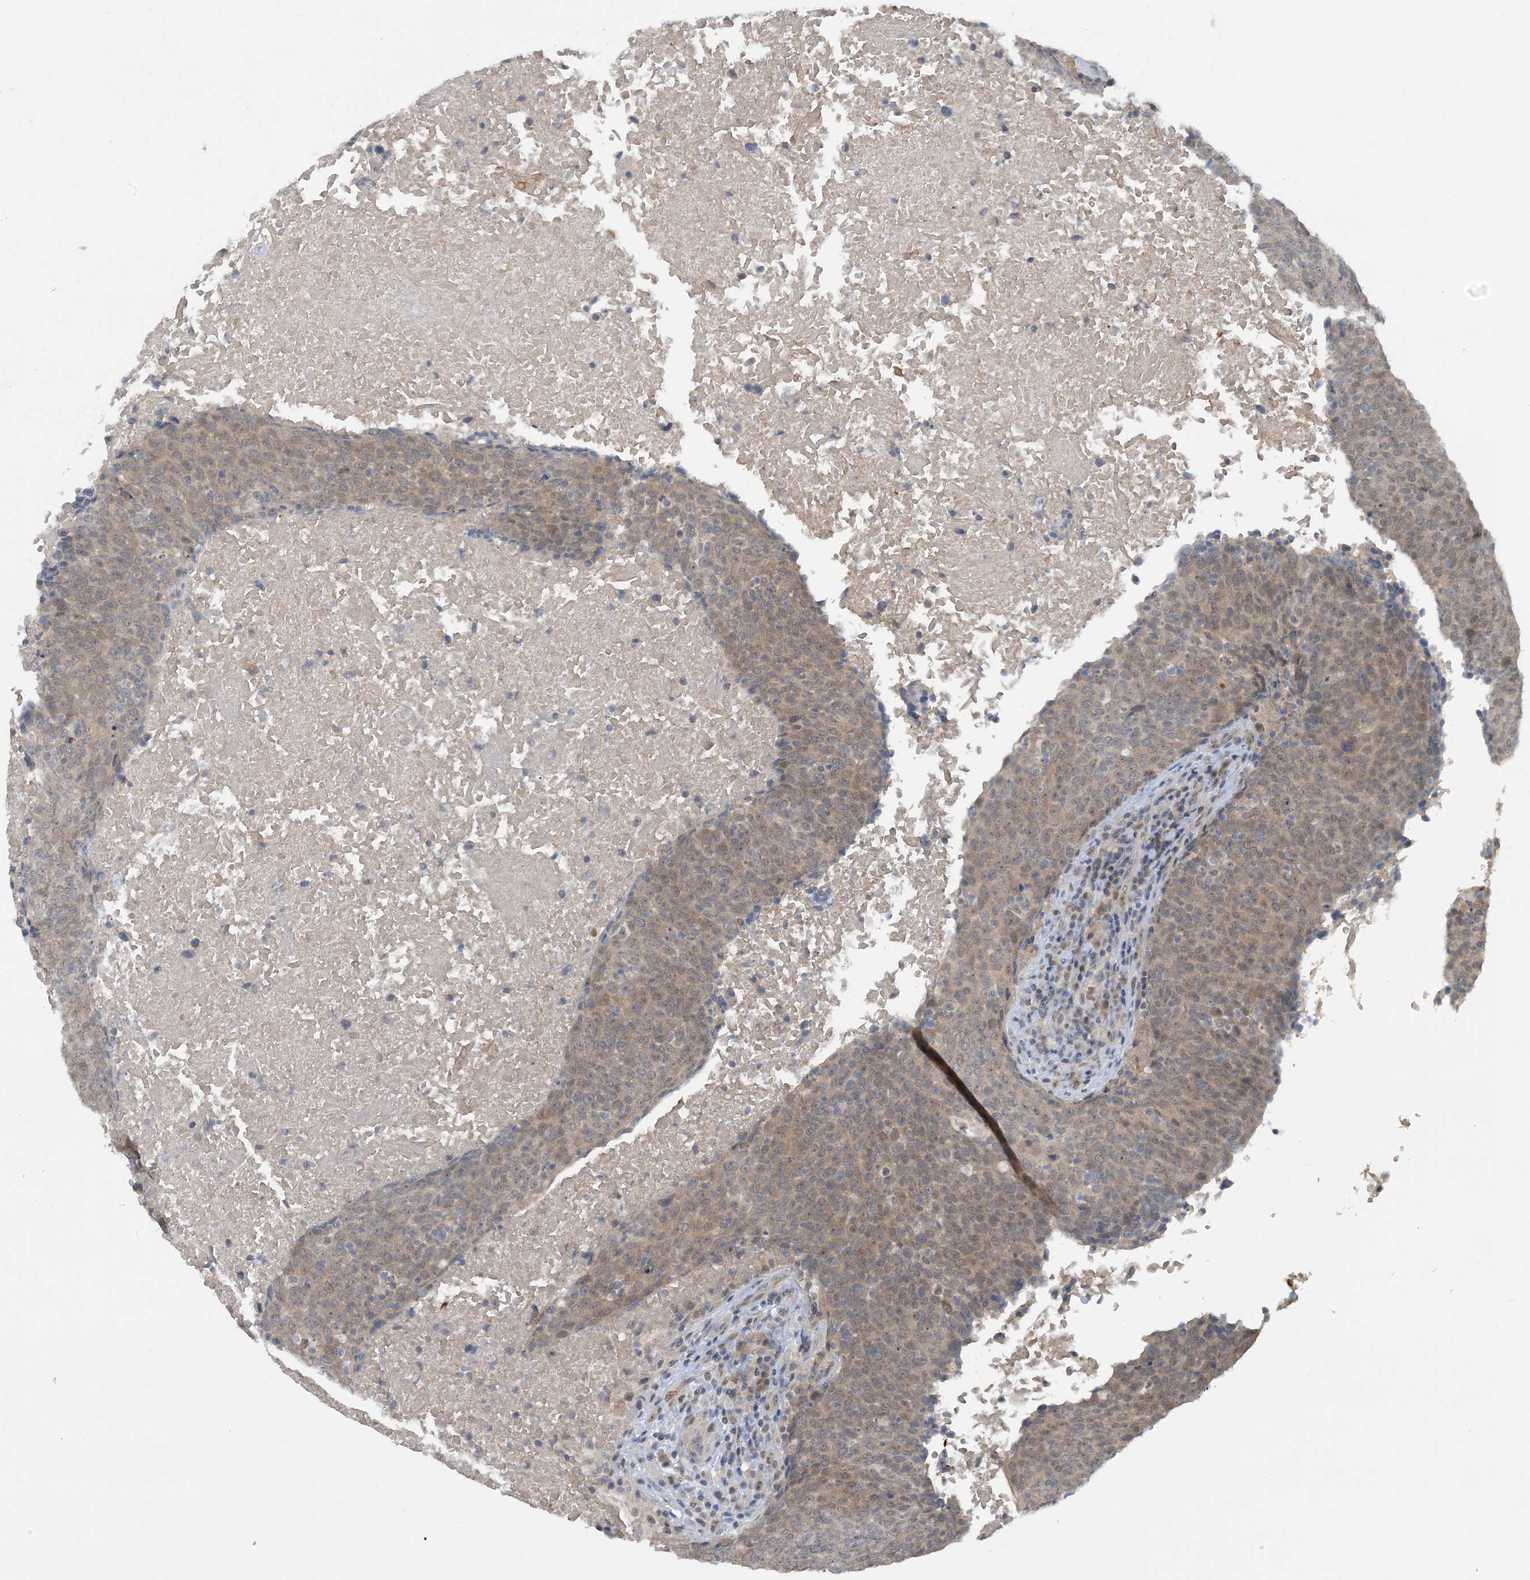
{"staining": {"intensity": "weak", "quantity": ">75%", "location": "cytoplasmic/membranous,nuclear"}, "tissue": "head and neck cancer", "cell_type": "Tumor cells", "image_type": "cancer", "snomed": [{"axis": "morphology", "description": "Squamous cell carcinoma, NOS"}, {"axis": "morphology", "description": "Squamous cell carcinoma, metastatic, NOS"}, {"axis": "topography", "description": "Lymph node"}, {"axis": "topography", "description": "Head-Neck"}], "caption": "Metastatic squamous cell carcinoma (head and neck) stained with a protein marker shows weak staining in tumor cells.", "gene": "UBE2E1", "patient": {"sex": "male", "age": 62}}